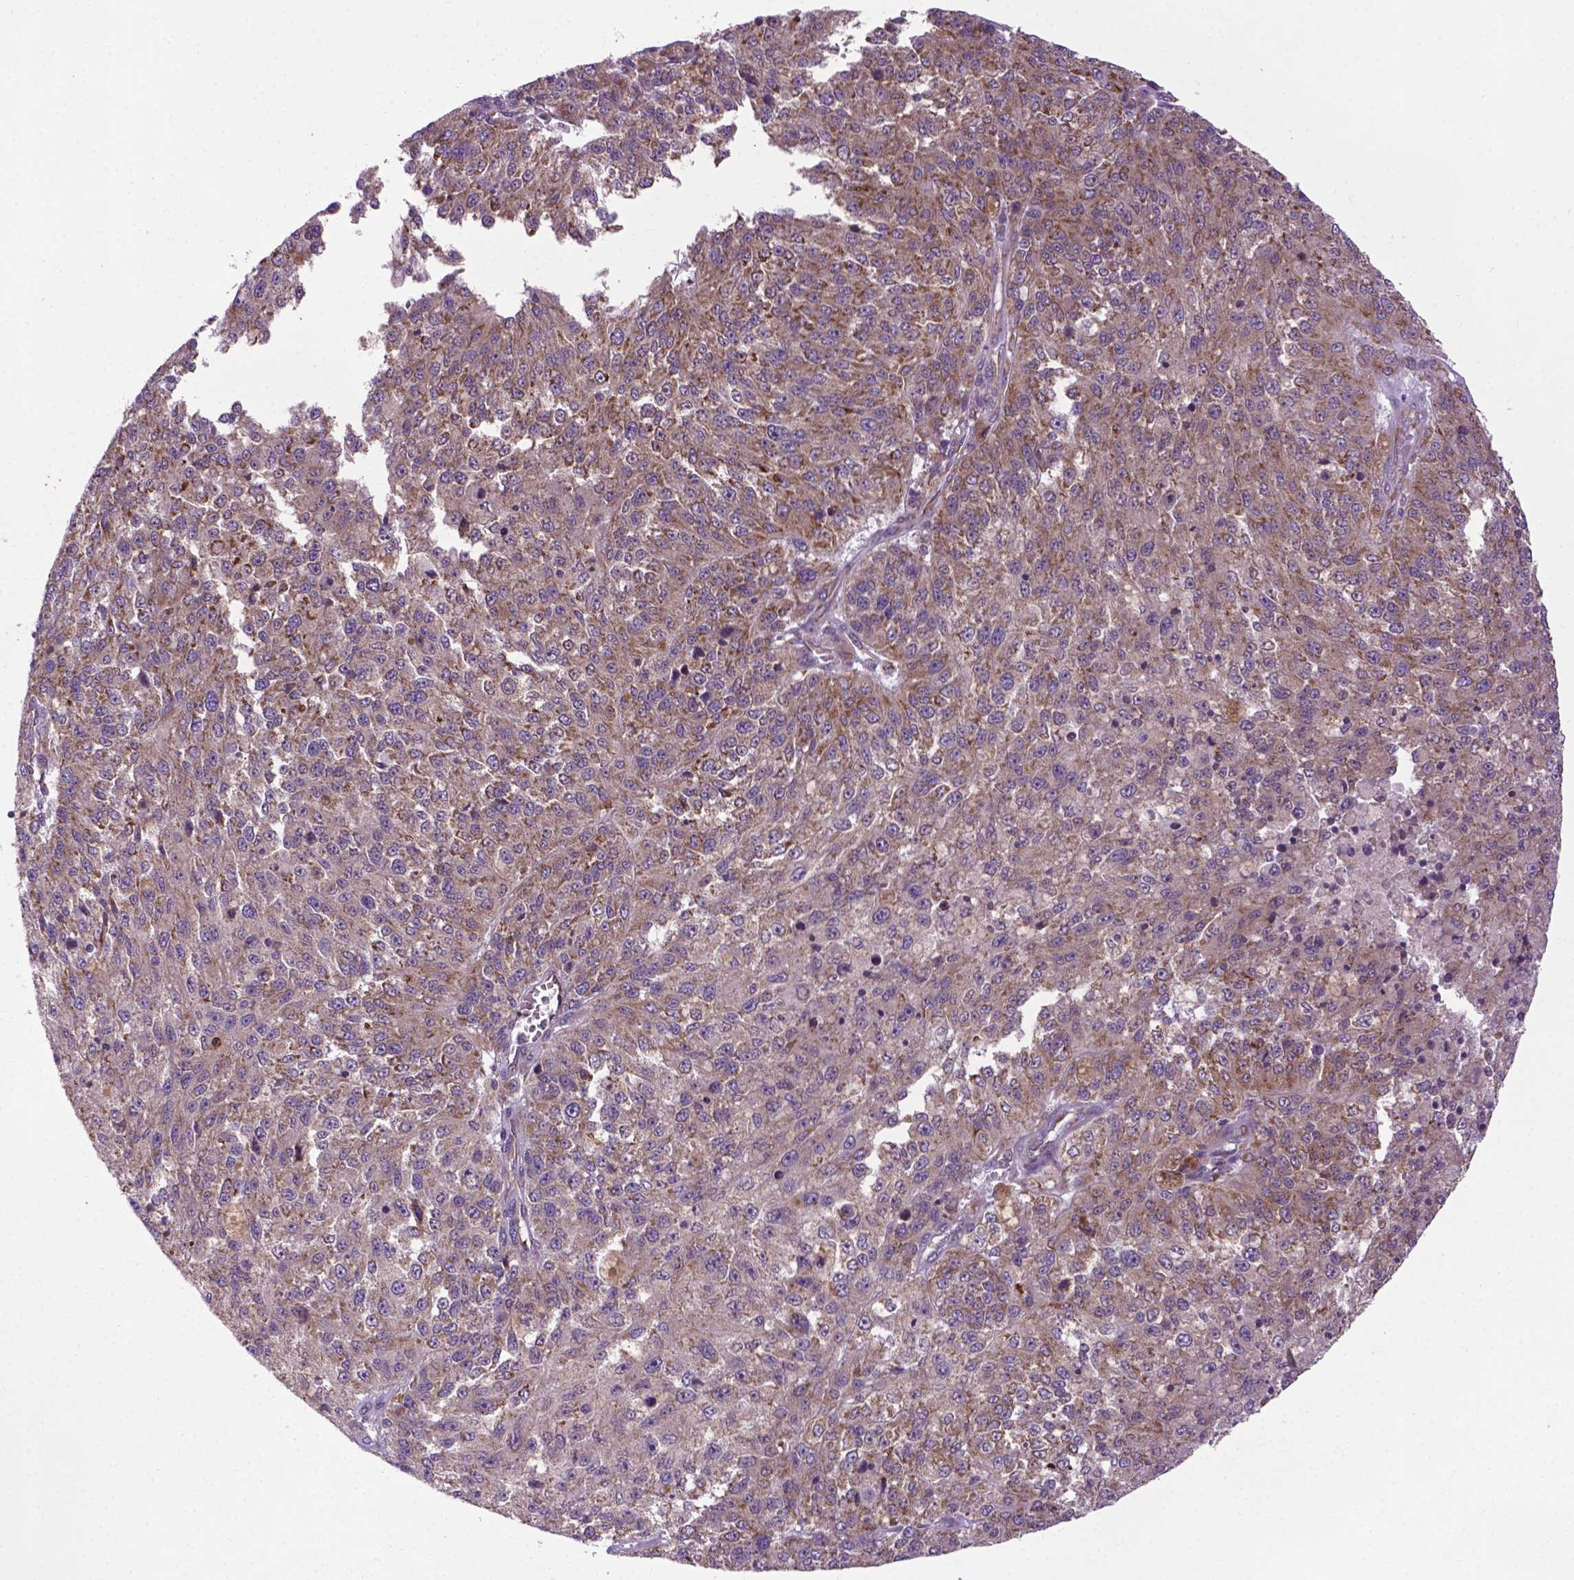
{"staining": {"intensity": "moderate", "quantity": ">75%", "location": "cytoplasmic/membranous"}, "tissue": "melanoma", "cell_type": "Tumor cells", "image_type": "cancer", "snomed": [{"axis": "morphology", "description": "Malignant melanoma, Metastatic site"}, {"axis": "topography", "description": "Lymph node"}], "caption": "A brown stain shows moderate cytoplasmic/membranous staining of a protein in melanoma tumor cells.", "gene": "WDR83OS", "patient": {"sex": "female", "age": 64}}